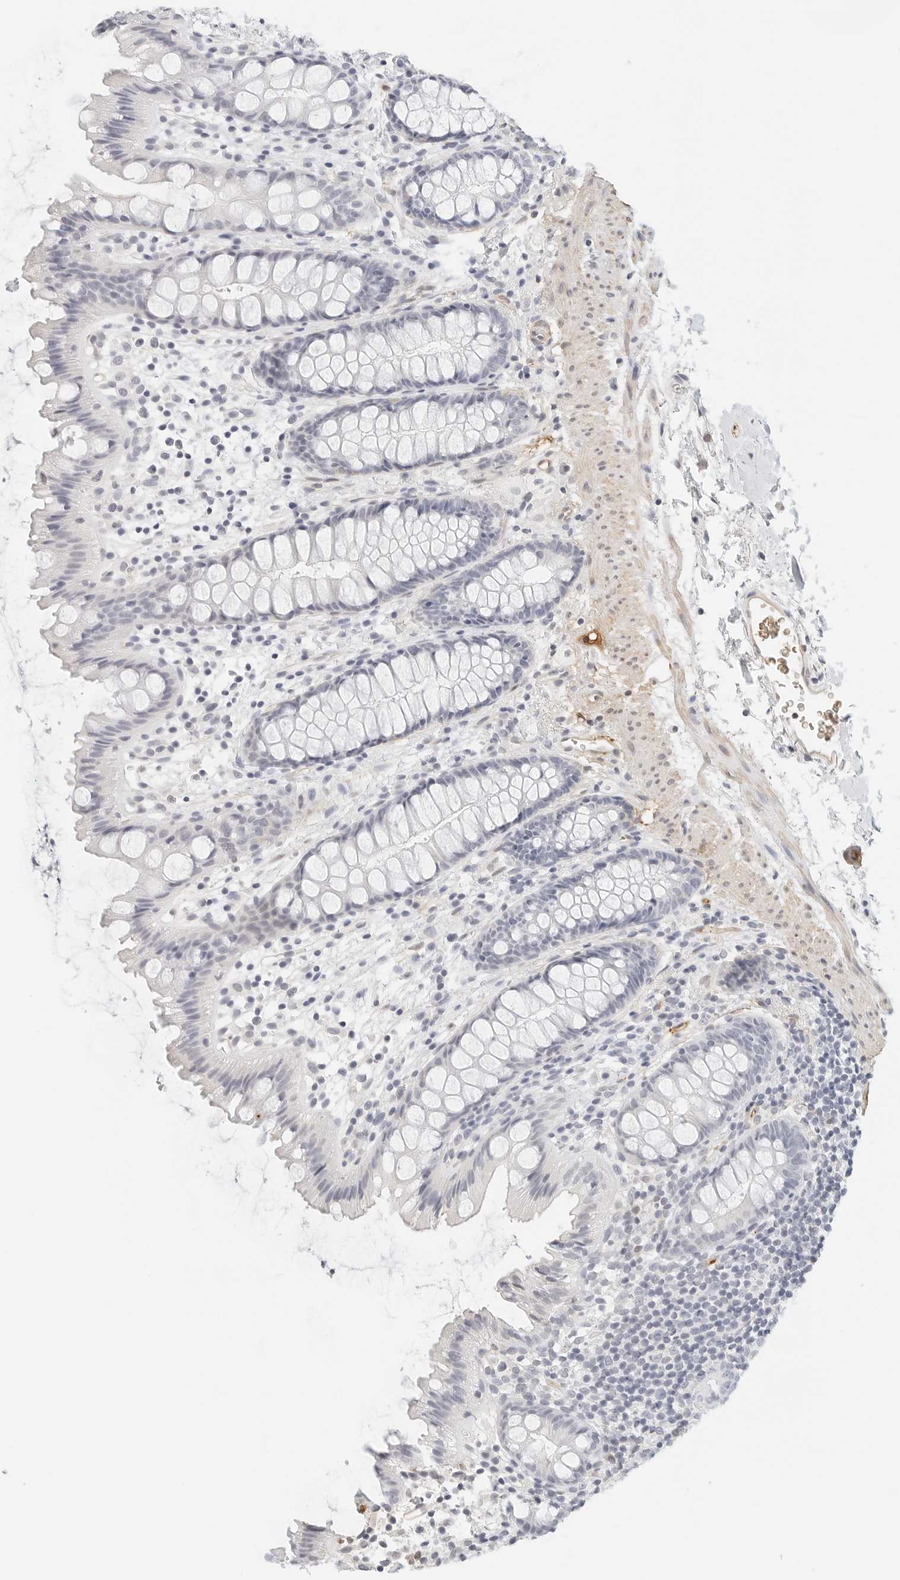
{"staining": {"intensity": "negative", "quantity": "none", "location": "none"}, "tissue": "rectum", "cell_type": "Glandular cells", "image_type": "normal", "snomed": [{"axis": "morphology", "description": "Normal tissue, NOS"}, {"axis": "topography", "description": "Rectum"}], "caption": "Rectum was stained to show a protein in brown. There is no significant expression in glandular cells.", "gene": "PKDCC", "patient": {"sex": "female", "age": 65}}